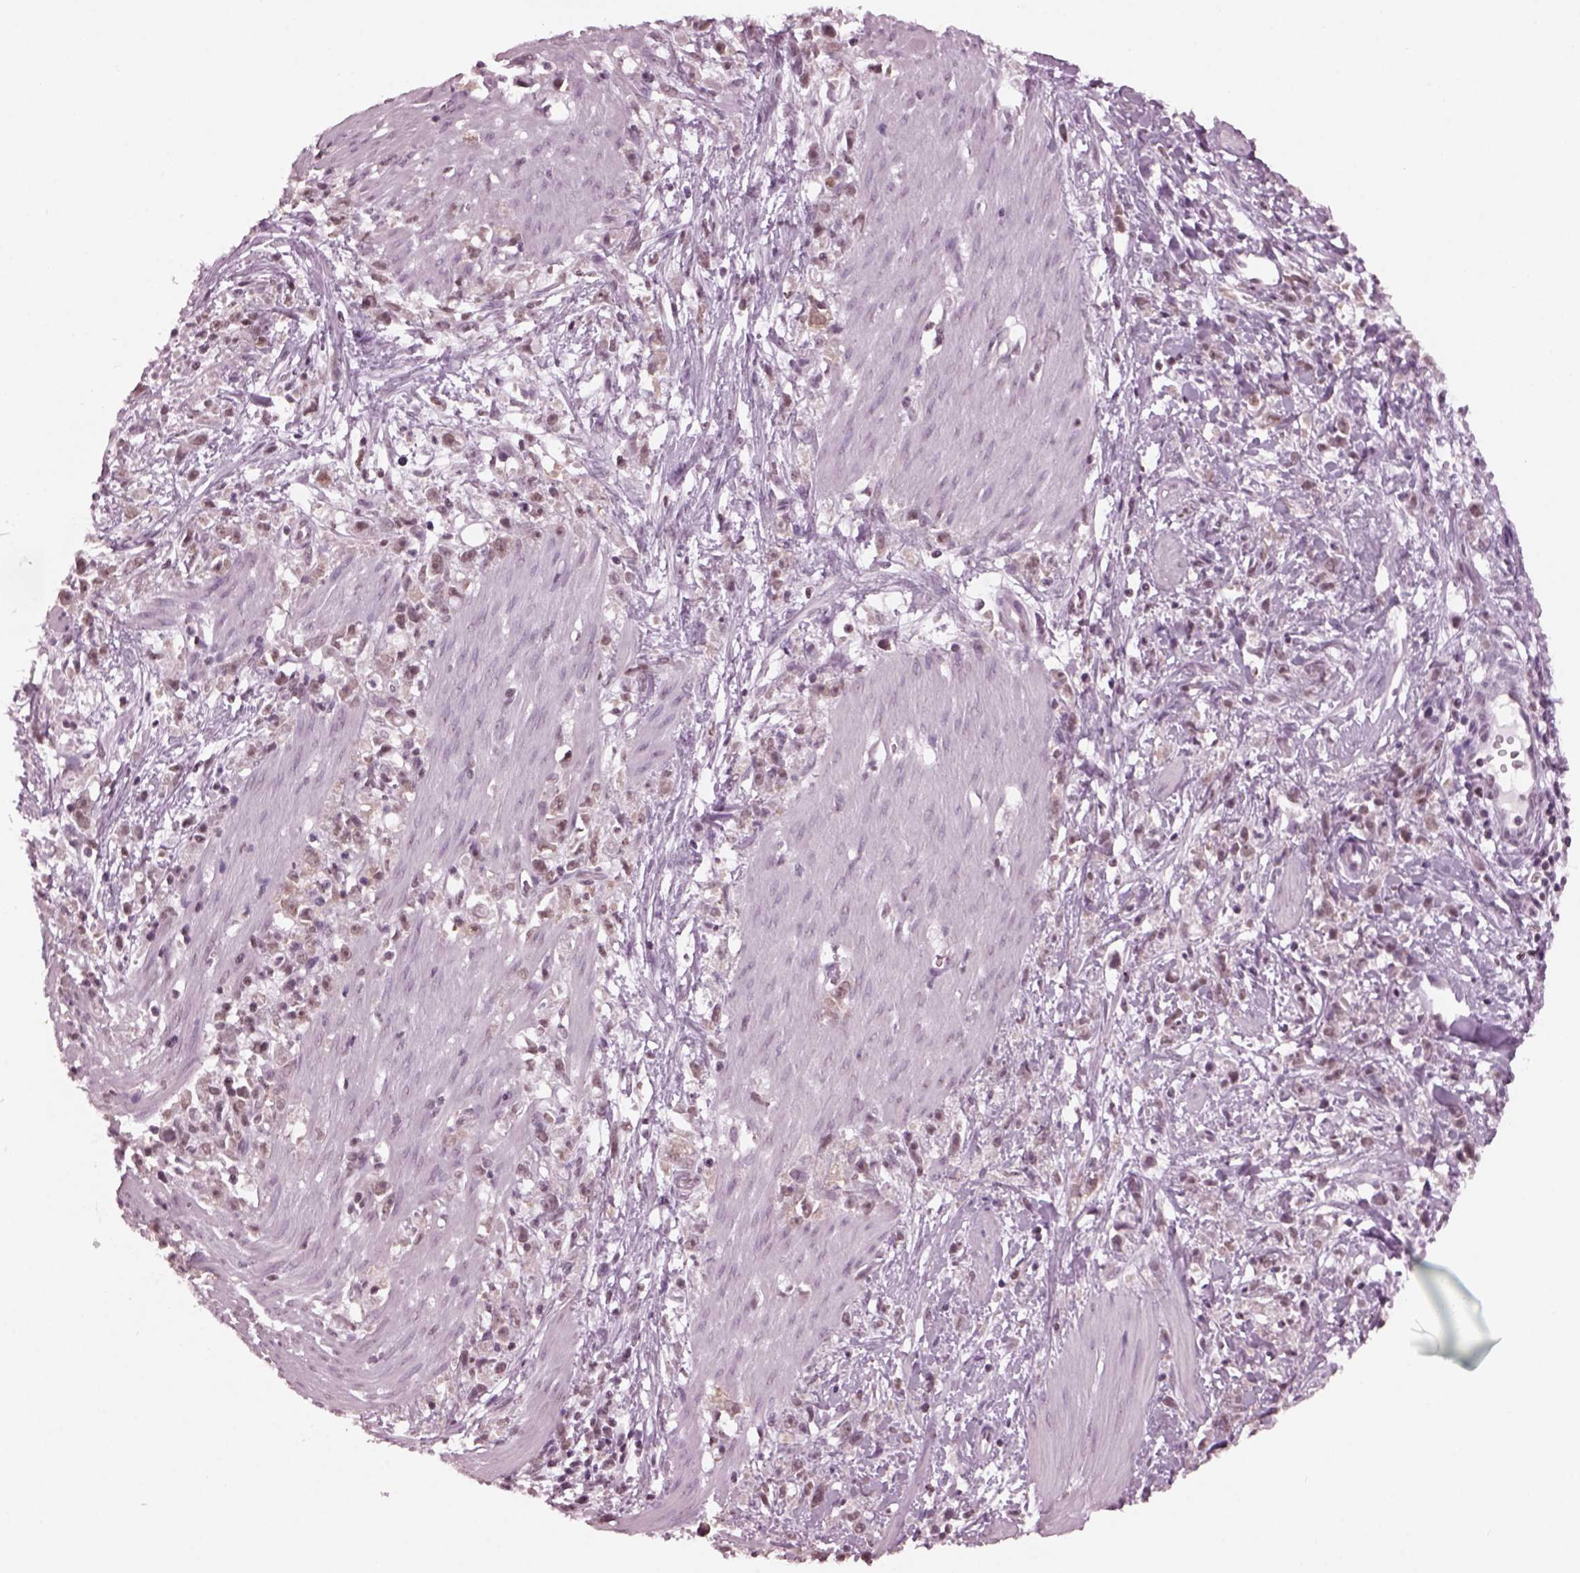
{"staining": {"intensity": "weak", "quantity": ">75%", "location": "nuclear"}, "tissue": "stomach cancer", "cell_type": "Tumor cells", "image_type": "cancer", "snomed": [{"axis": "morphology", "description": "Adenocarcinoma, NOS"}, {"axis": "topography", "description": "Stomach"}], "caption": "Immunohistochemical staining of adenocarcinoma (stomach) displays weak nuclear protein staining in about >75% of tumor cells.", "gene": "RUVBL2", "patient": {"sex": "female", "age": 59}}